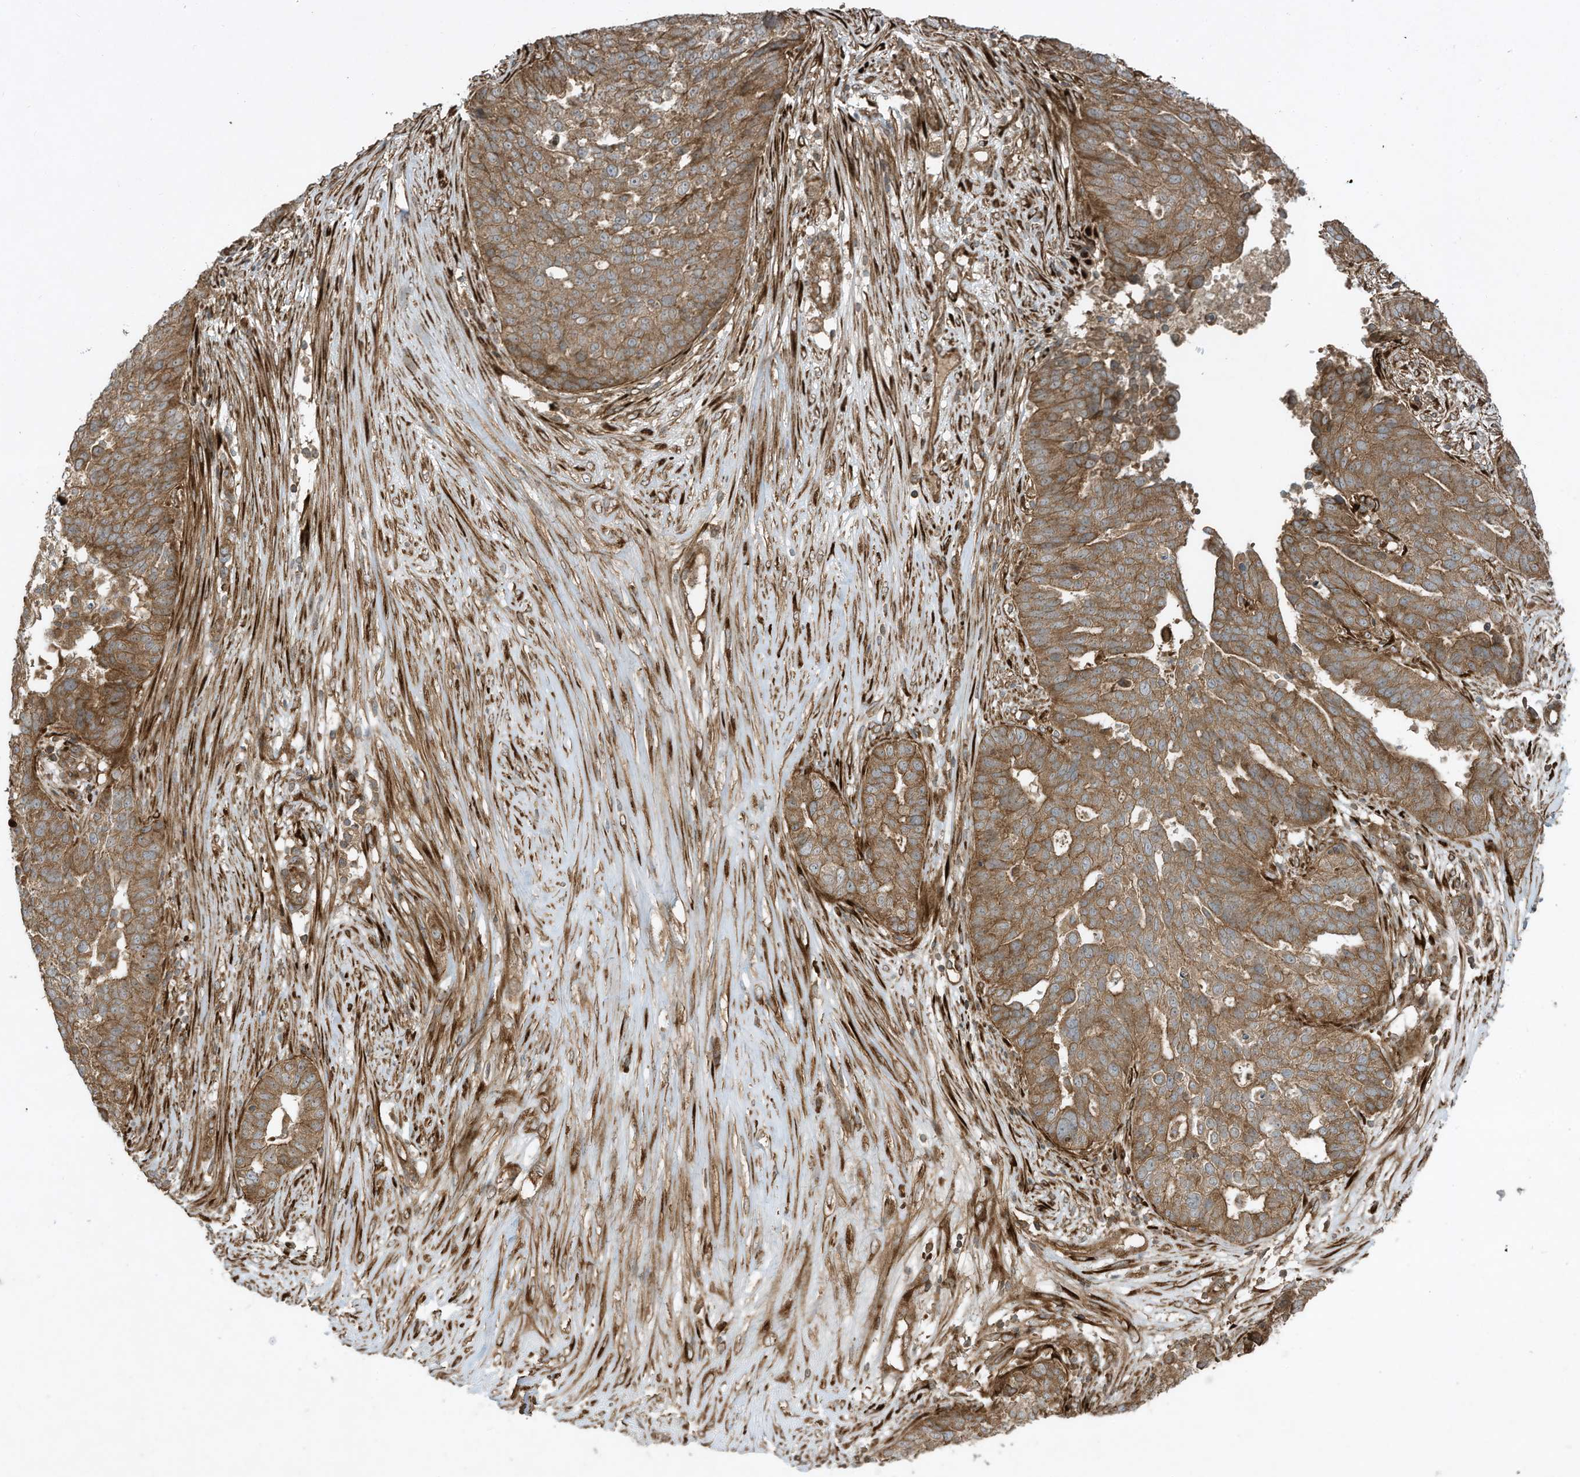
{"staining": {"intensity": "moderate", "quantity": ">75%", "location": "cytoplasmic/membranous"}, "tissue": "ovarian cancer", "cell_type": "Tumor cells", "image_type": "cancer", "snomed": [{"axis": "morphology", "description": "Cystadenocarcinoma, serous, NOS"}, {"axis": "topography", "description": "Ovary"}], "caption": "The image reveals a brown stain indicating the presence of a protein in the cytoplasmic/membranous of tumor cells in ovarian cancer (serous cystadenocarcinoma).", "gene": "DDIT4", "patient": {"sex": "female", "age": 59}}